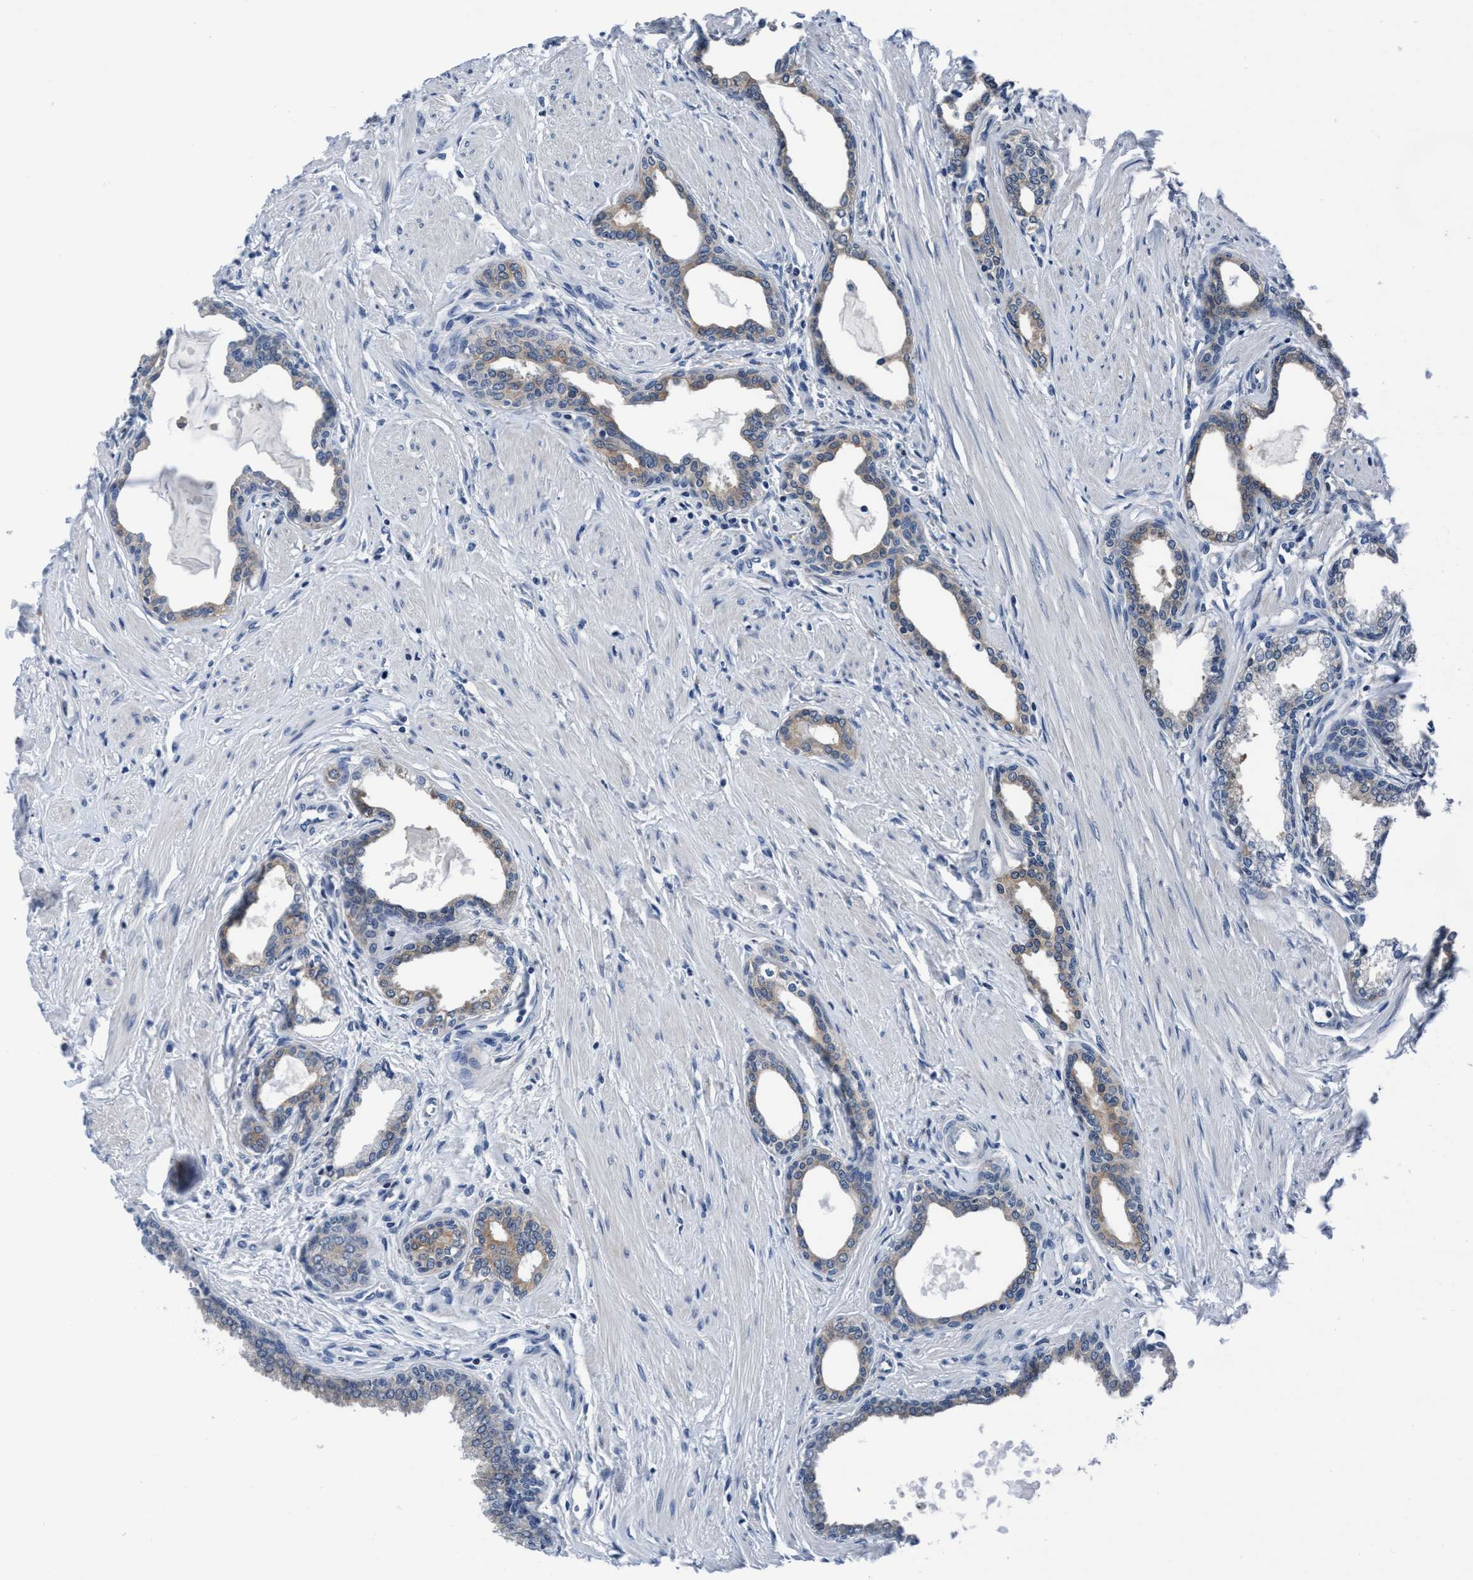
{"staining": {"intensity": "weak", "quantity": "25%-75%", "location": "cytoplasmic/membranous"}, "tissue": "prostate cancer", "cell_type": "Tumor cells", "image_type": "cancer", "snomed": [{"axis": "morphology", "description": "Adenocarcinoma, High grade"}, {"axis": "topography", "description": "Prostate"}], "caption": "Weak cytoplasmic/membranous expression is appreciated in about 25%-75% of tumor cells in prostate high-grade adenocarcinoma. Ihc stains the protein in brown and the nuclei are stained blue.", "gene": "TMEM94", "patient": {"sex": "male", "age": 52}}